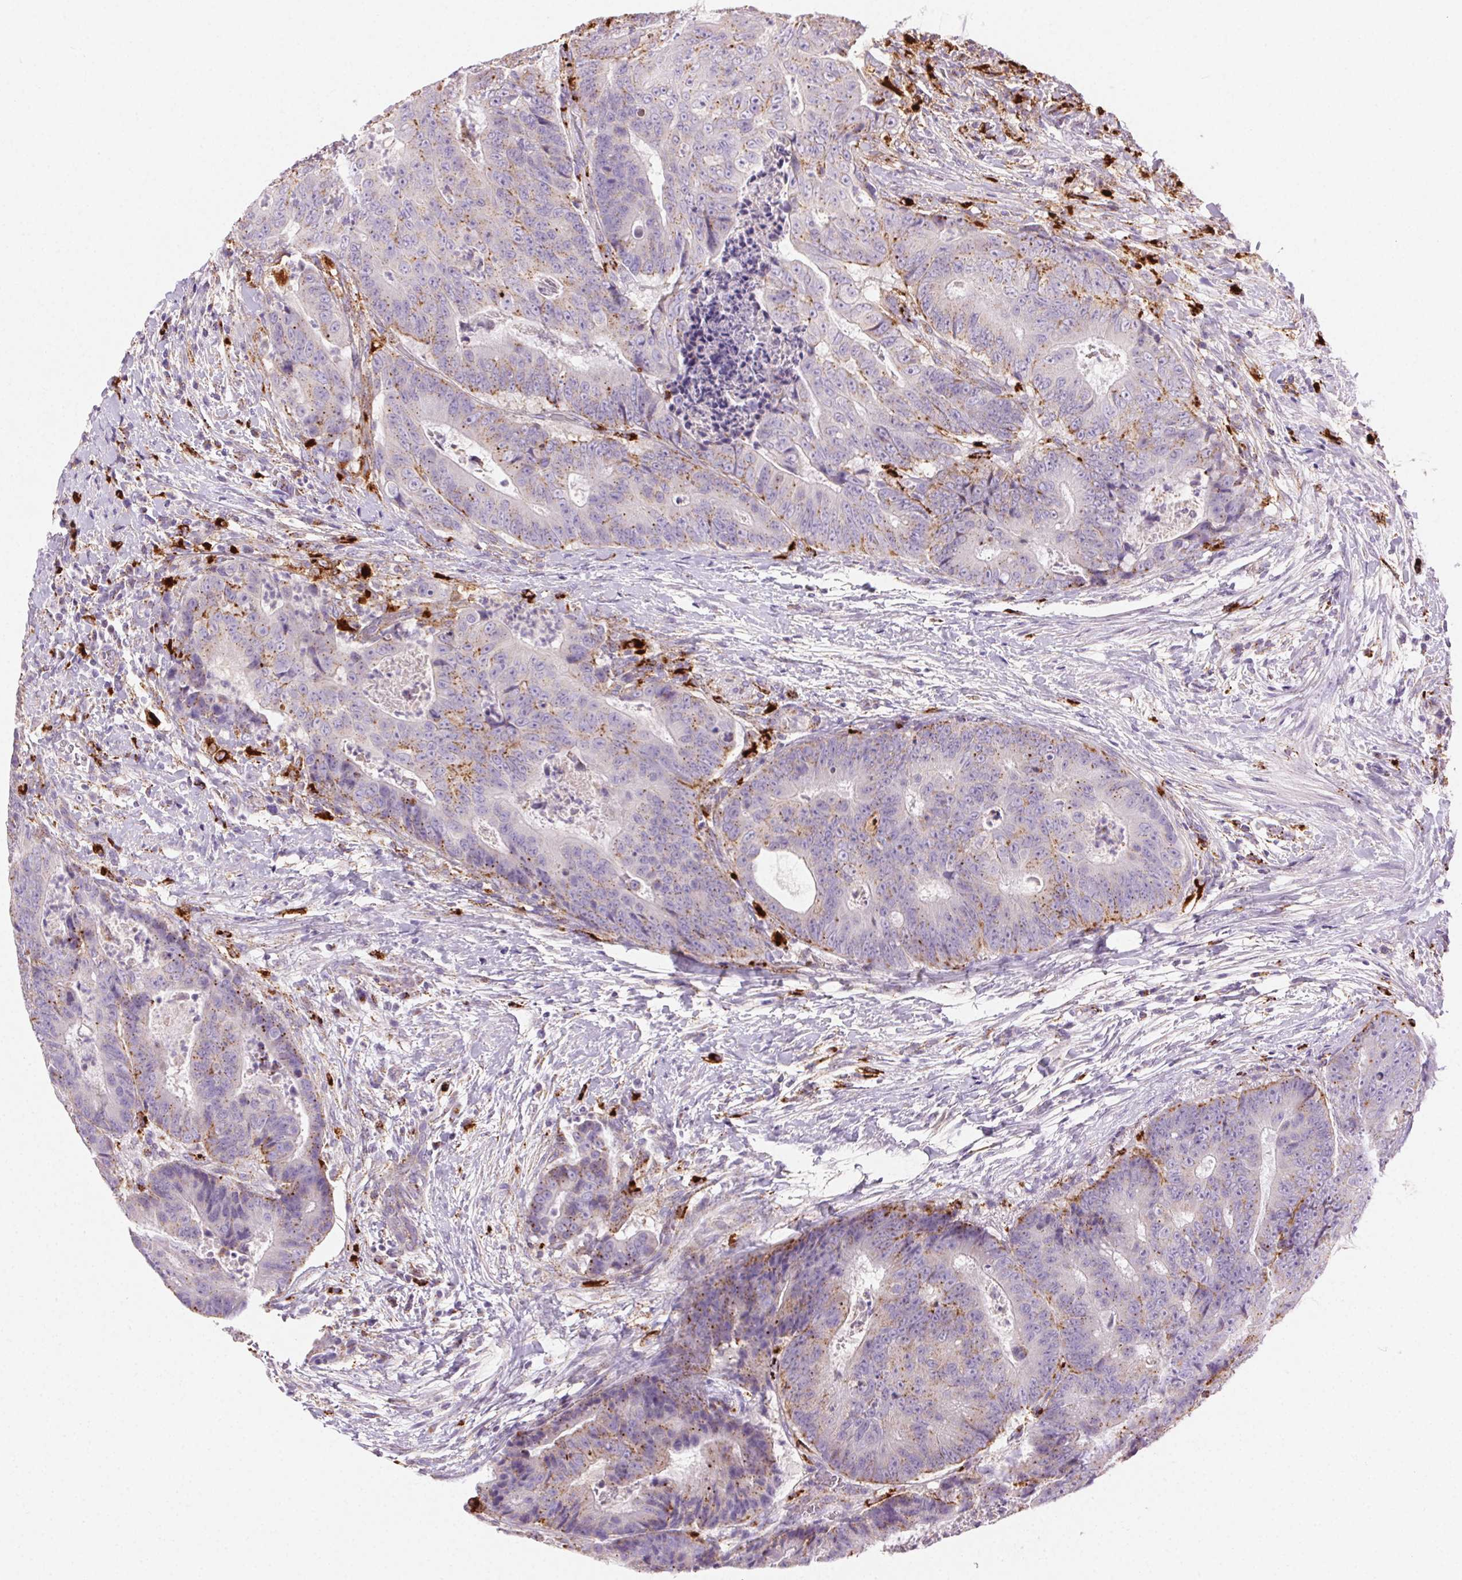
{"staining": {"intensity": "moderate", "quantity": "<25%", "location": "cytoplasmic/membranous"}, "tissue": "colorectal cancer", "cell_type": "Tumor cells", "image_type": "cancer", "snomed": [{"axis": "morphology", "description": "Adenocarcinoma, NOS"}, {"axis": "topography", "description": "Colon"}], "caption": "A high-resolution image shows immunohistochemistry staining of colorectal adenocarcinoma, which shows moderate cytoplasmic/membranous staining in approximately <25% of tumor cells.", "gene": "SCPEP1", "patient": {"sex": "female", "age": 48}}